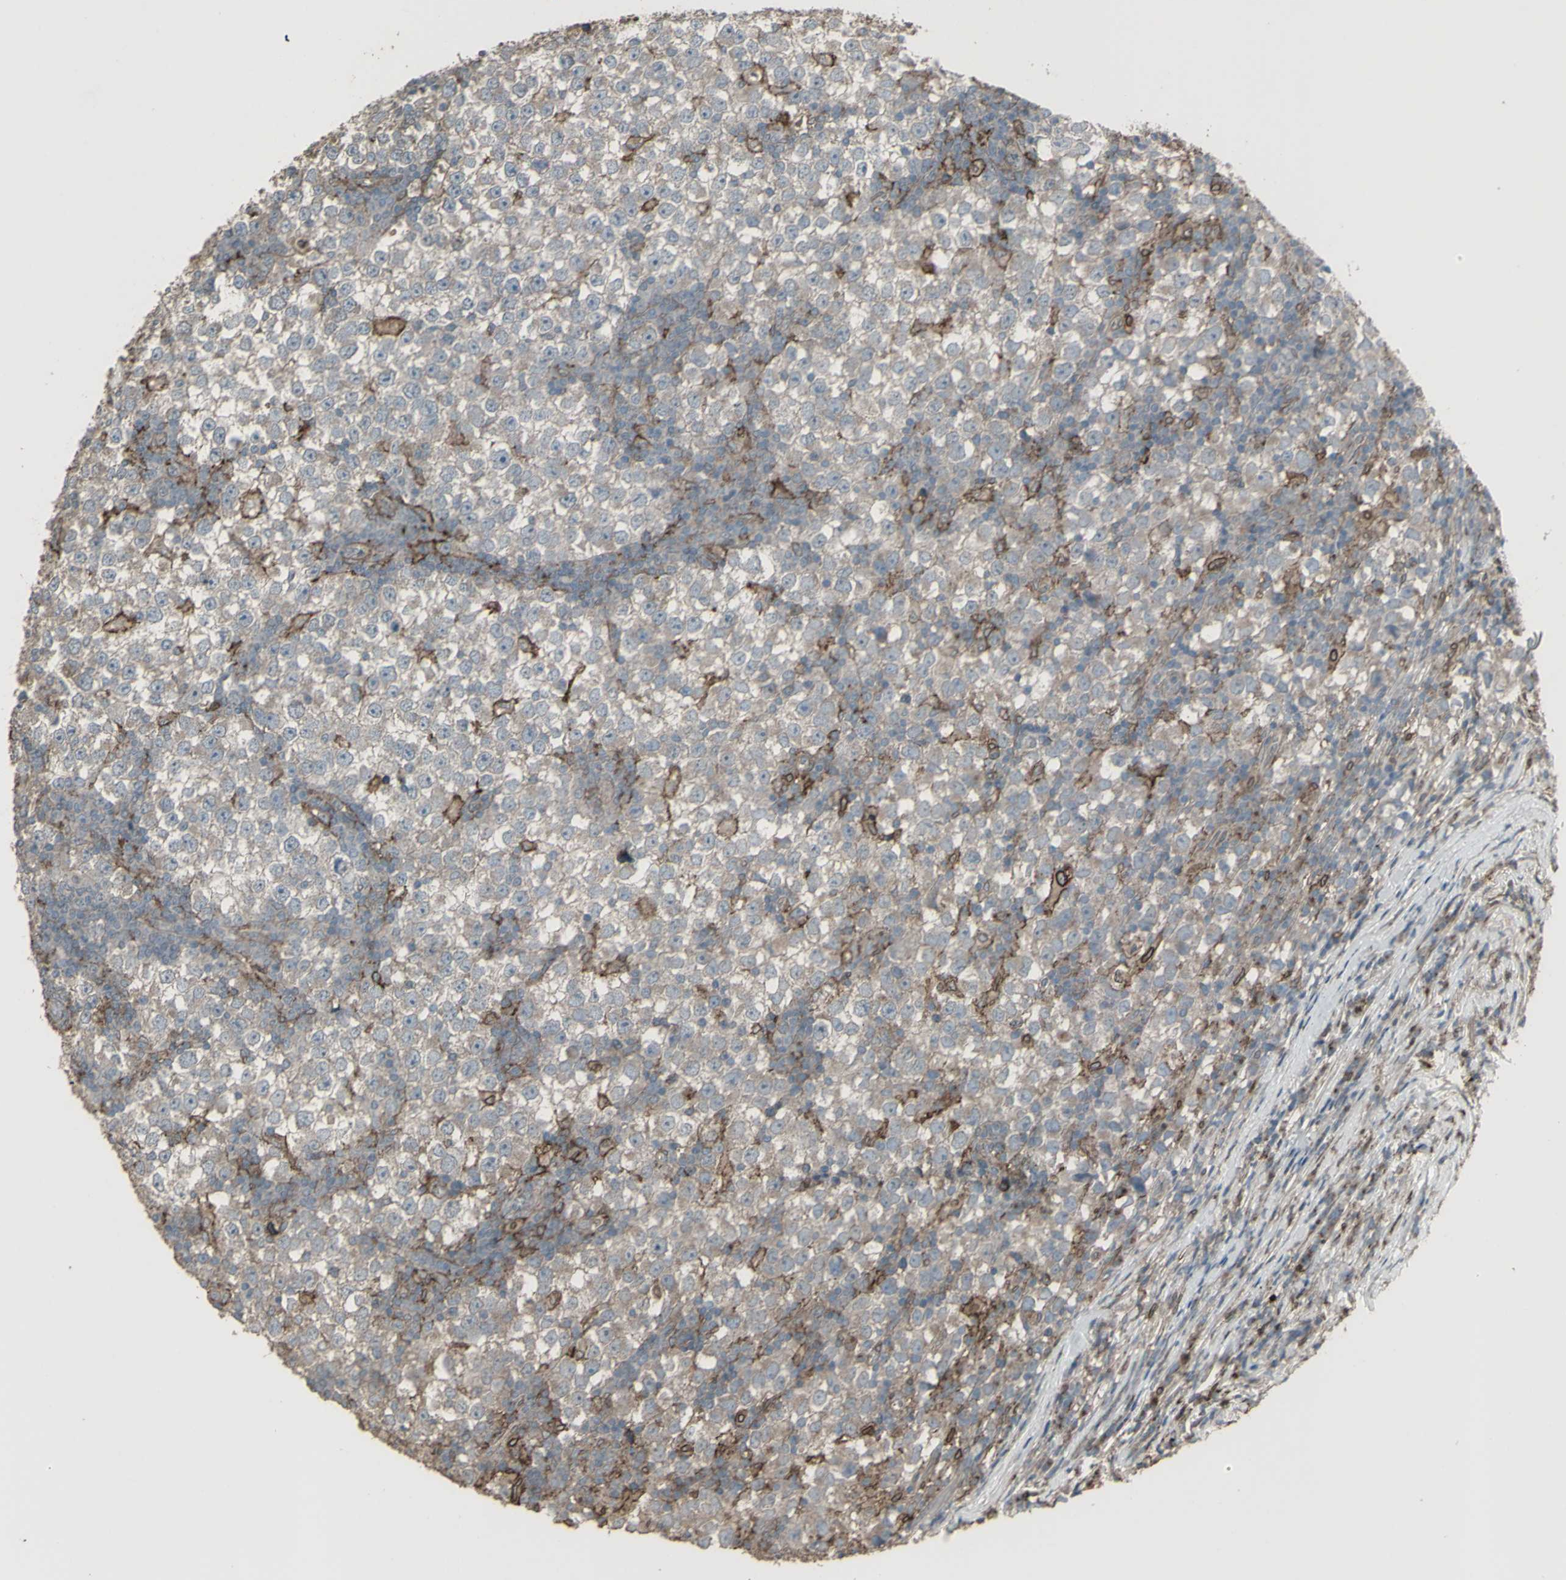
{"staining": {"intensity": "negative", "quantity": "none", "location": "none"}, "tissue": "testis cancer", "cell_type": "Tumor cells", "image_type": "cancer", "snomed": [{"axis": "morphology", "description": "Seminoma, NOS"}, {"axis": "topography", "description": "Testis"}], "caption": "Tumor cells show no significant protein staining in testis cancer.", "gene": "SMO", "patient": {"sex": "male", "age": 65}}